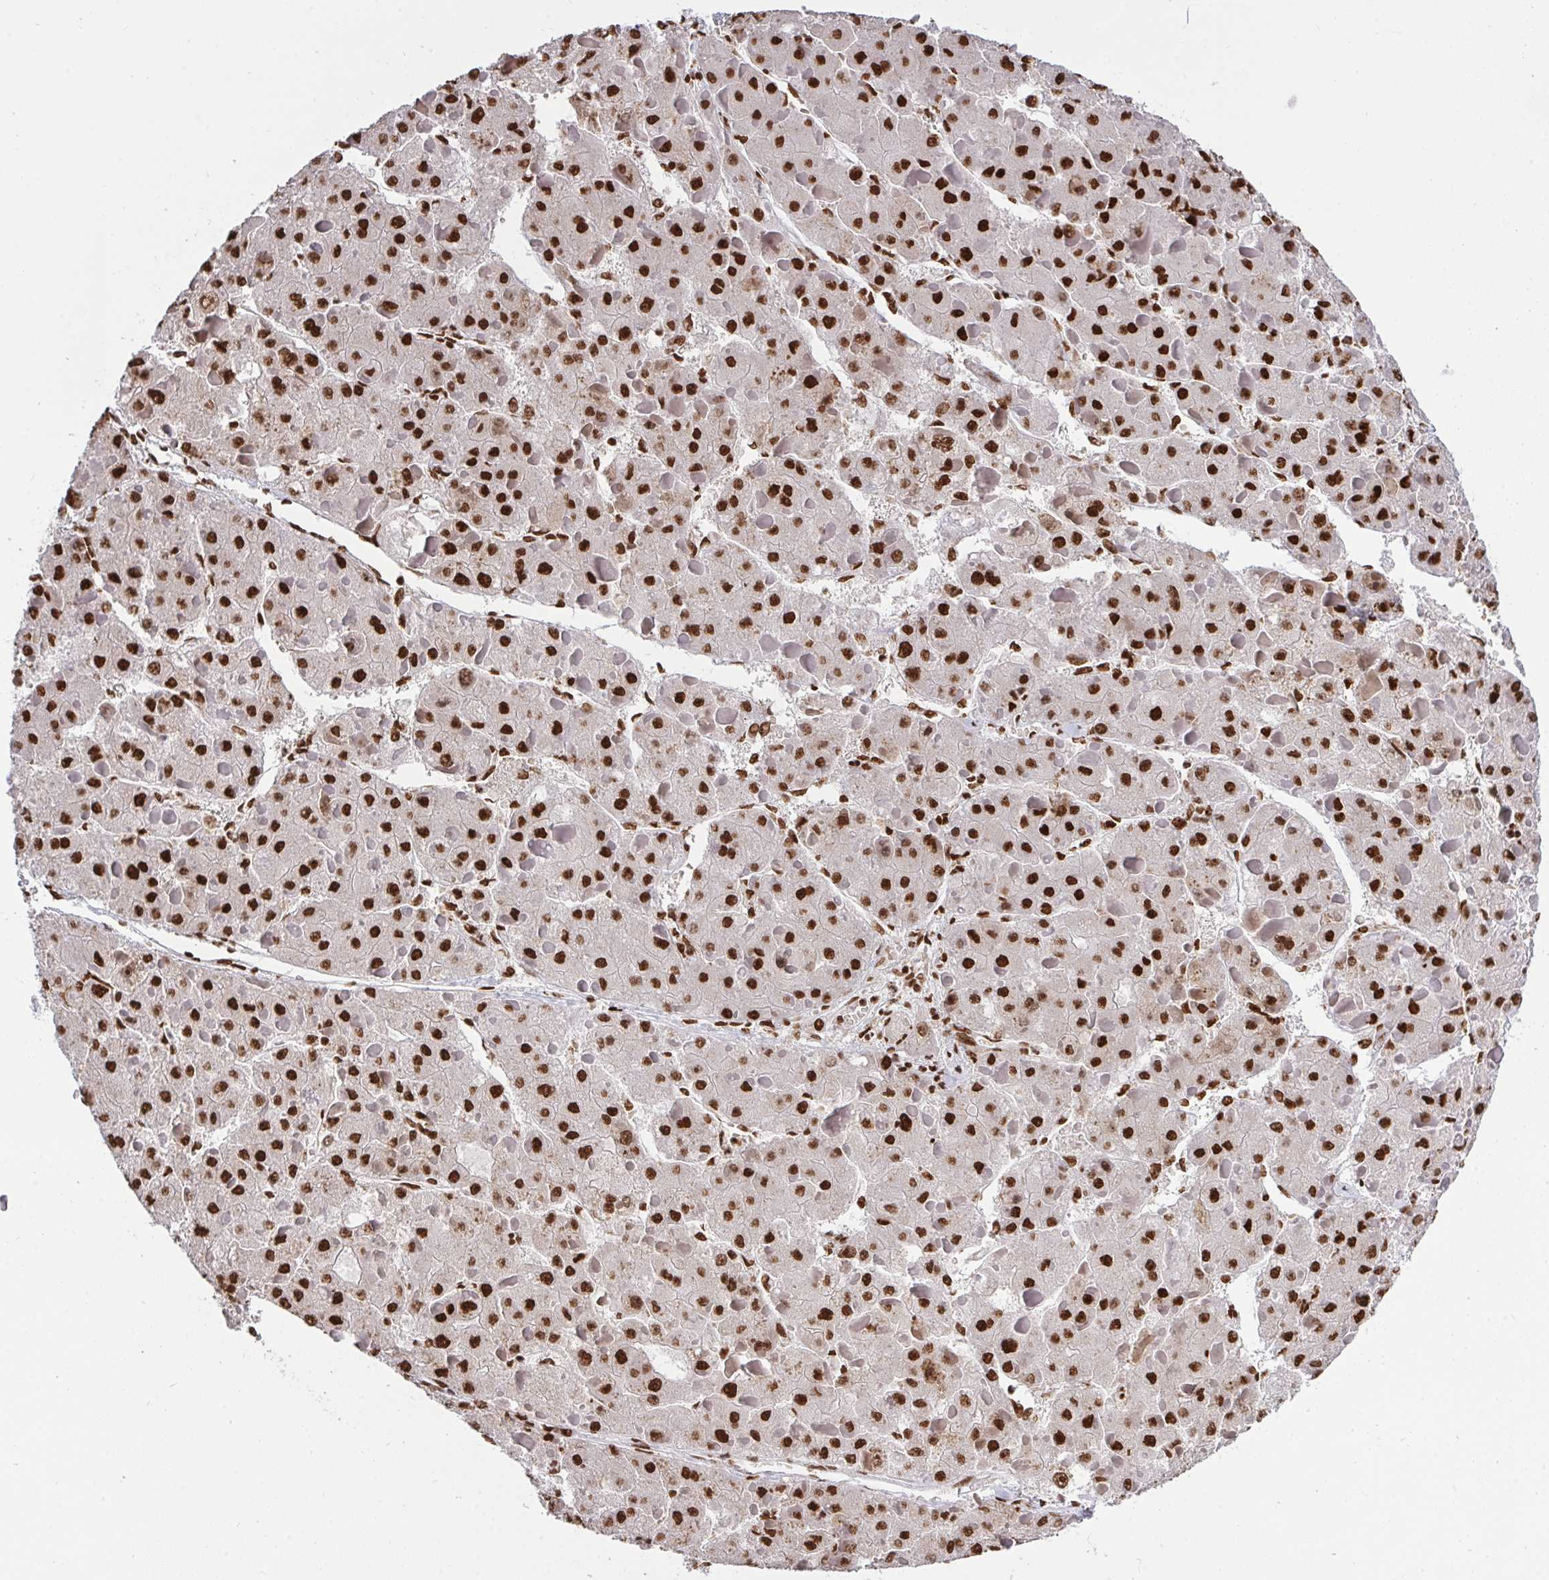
{"staining": {"intensity": "strong", "quantity": ">75%", "location": "nuclear"}, "tissue": "liver cancer", "cell_type": "Tumor cells", "image_type": "cancer", "snomed": [{"axis": "morphology", "description": "Carcinoma, Hepatocellular, NOS"}, {"axis": "topography", "description": "Liver"}], "caption": "Brown immunohistochemical staining in human hepatocellular carcinoma (liver) exhibits strong nuclear expression in about >75% of tumor cells.", "gene": "HNRNPL", "patient": {"sex": "female", "age": 73}}